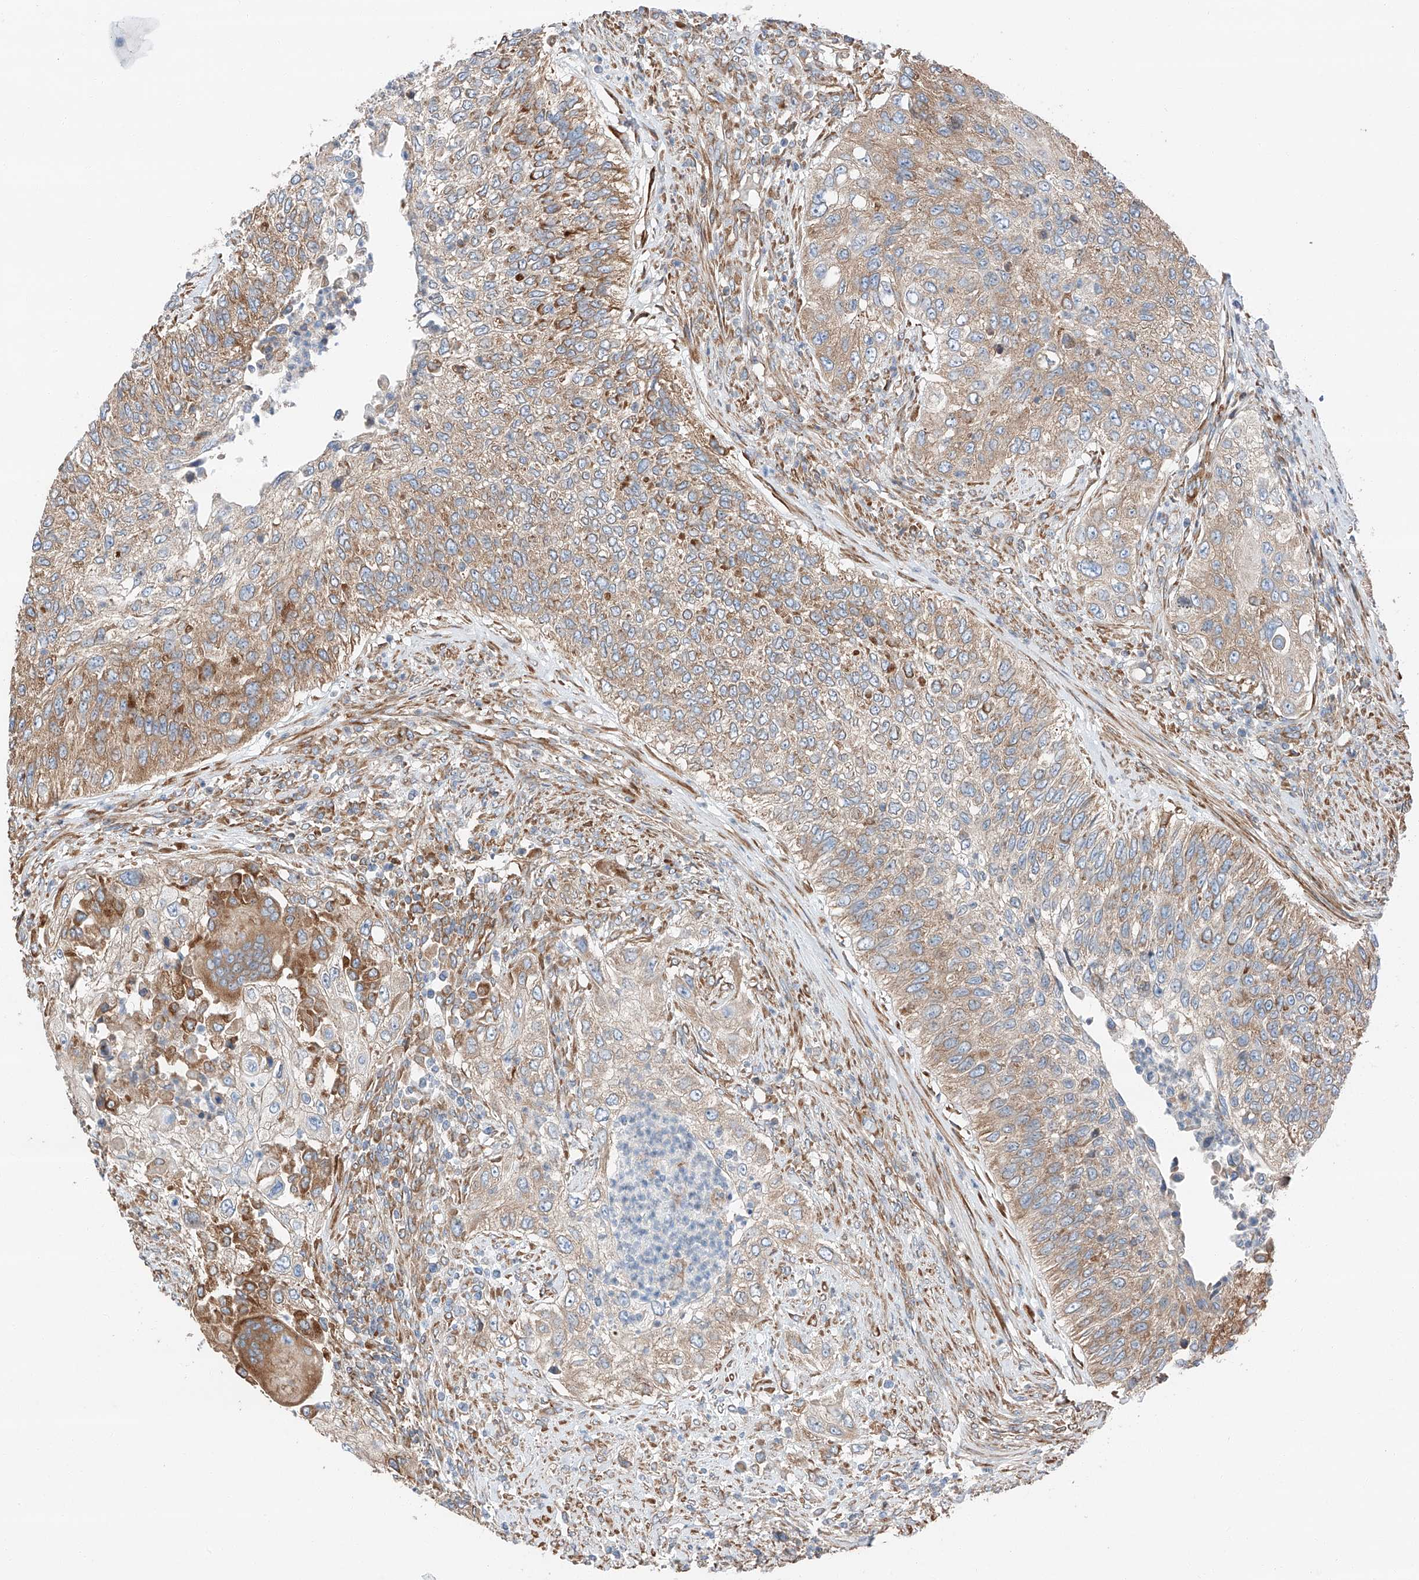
{"staining": {"intensity": "weak", "quantity": "25%-75%", "location": "cytoplasmic/membranous"}, "tissue": "urothelial cancer", "cell_type": "Tumor cells", "image_type": "cancer", "snomed": [{"axis": "morphology", "description": "Urothelial carcinoma, High grade"}, {"axis": "topography", "description": "Urinary bladder"}], "caption": "Tumor cells display low levels of weak cytoplasmic/membranous staining in about 25%-75% of cells in urothelial cancer. The staining was performed using DAB (3,3'-diaminobenzidine) to visualize the protein expression in brown, while the nuclei were stained in blue with hematoxylin (Magnification: 20x).", "gene": "ZC3H15", "patient": {"sex": "female", "age": 60}}